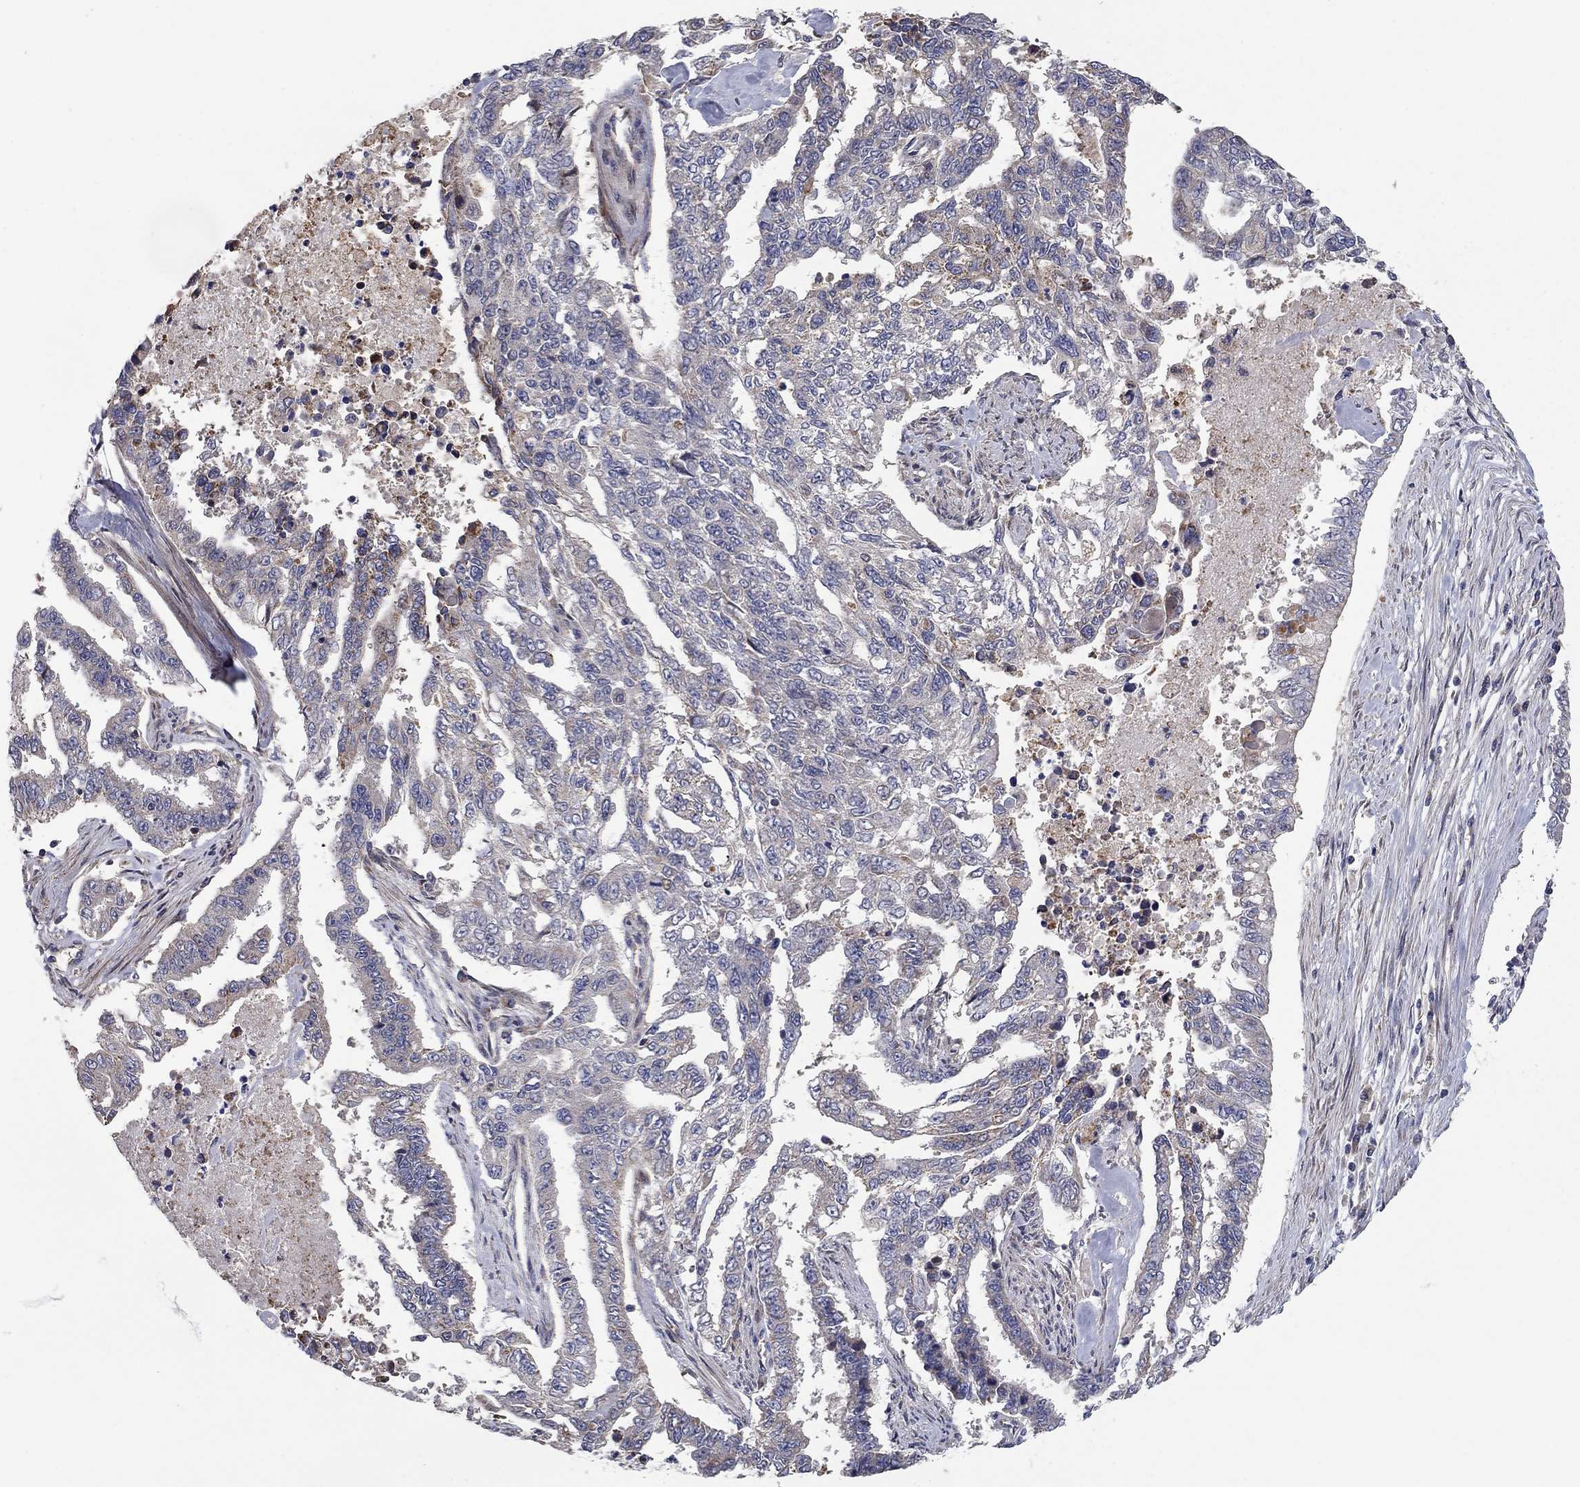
{"staining": {"intensity": "negative", "quantity": "none", "location": "none"}, "tissue": "endometrial cancer", "cell_type": "Tumor cells", "image_type": "cancer", "snomed": [{"axis": "morphology", "description": "Adenocarcinoma, NOS"}, {"axis": "topography", "description": "Uterus"}], "caption": "Immunohistochemical staining of human endometrial cancer (adenocarcinoma) reveals no significant staining in tumor cells.", "gene": "MMAA", "patient": {"sex": "female", "age": 59}}